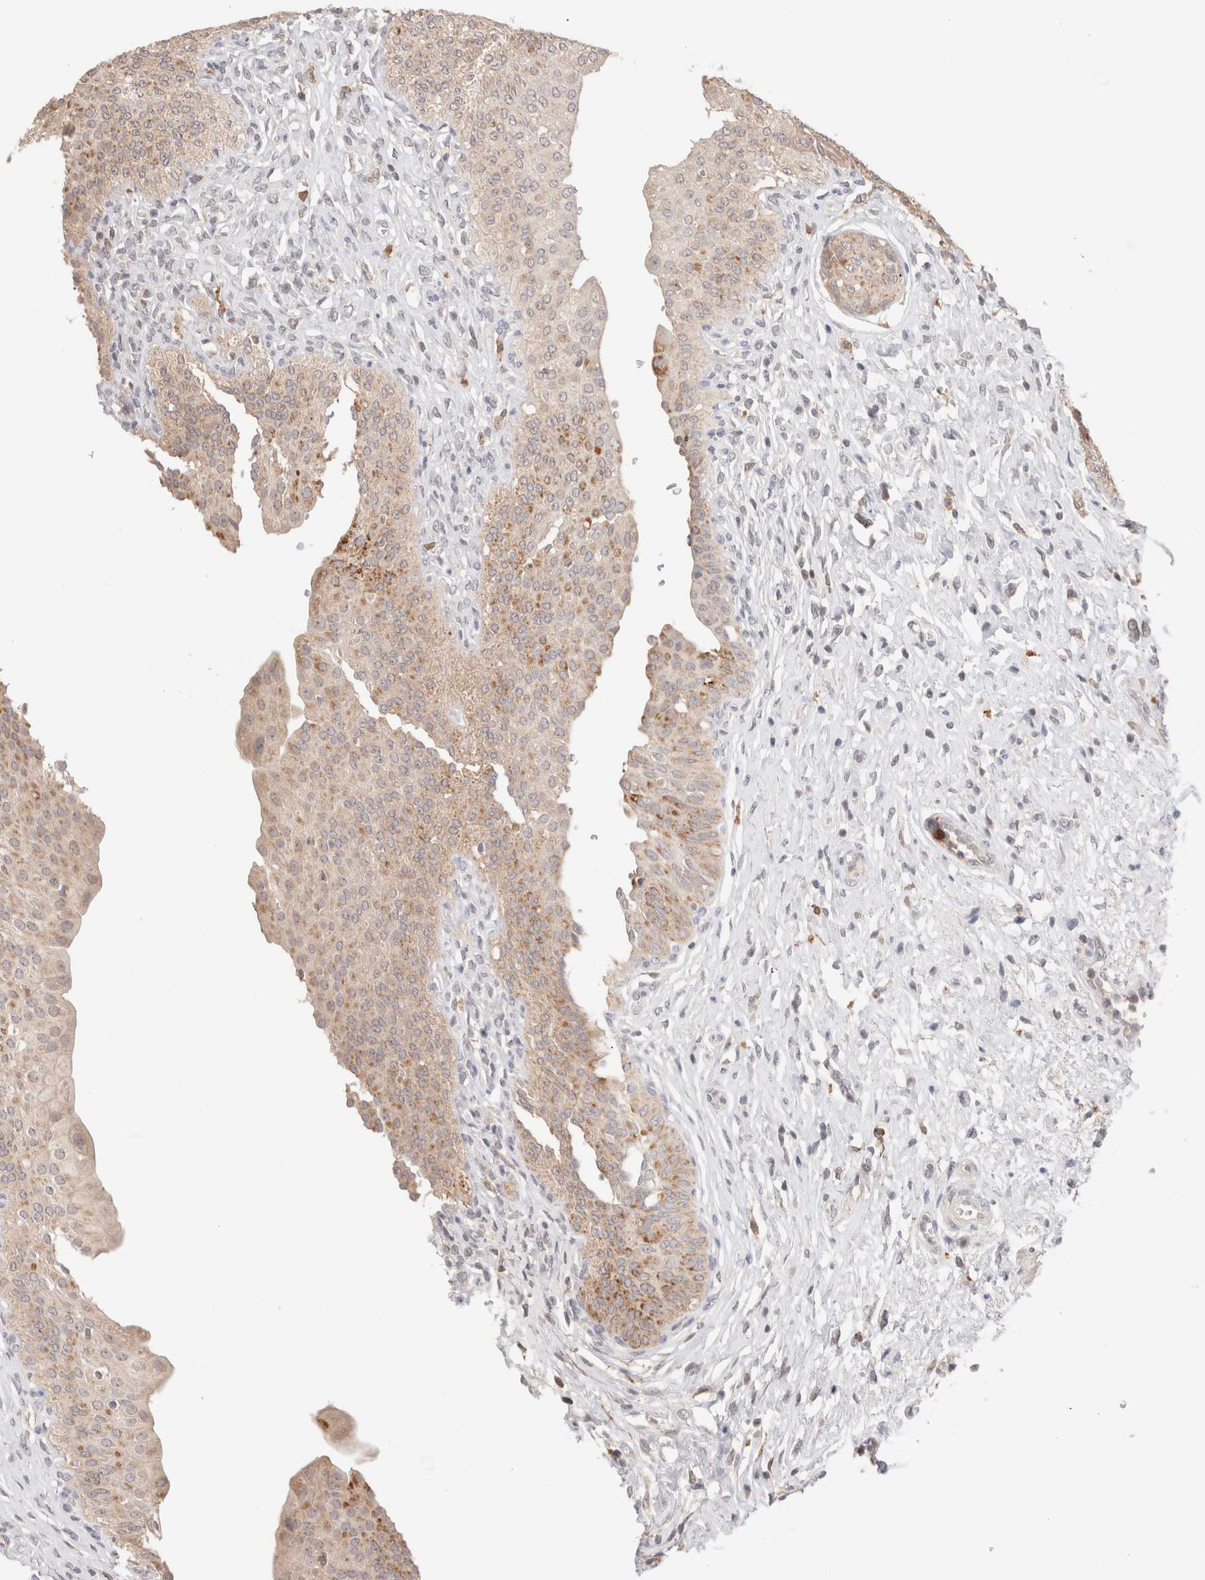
{"staining": {"intensity": "moderate", "quantity": ">75%", "location": "cytoplasmic/membranous"}, "tissue": "urinary bladder", "cell_type": "Urothelial cells", "image_type": "normal", "snomed": [{"axis": "morphology", "description": "Normal tissue, NOS"}, {"axis": "topography", "description": "Urinary bladder"}], "caption": "DAB immunohistochemical staining of normal human urinary bladder exhibits moderate cytoplasmic/membranous protein positivity in about >75% of urothelial cells.", "gene": "TRIM41", "patient": {"sex": "male", "age": 46}}